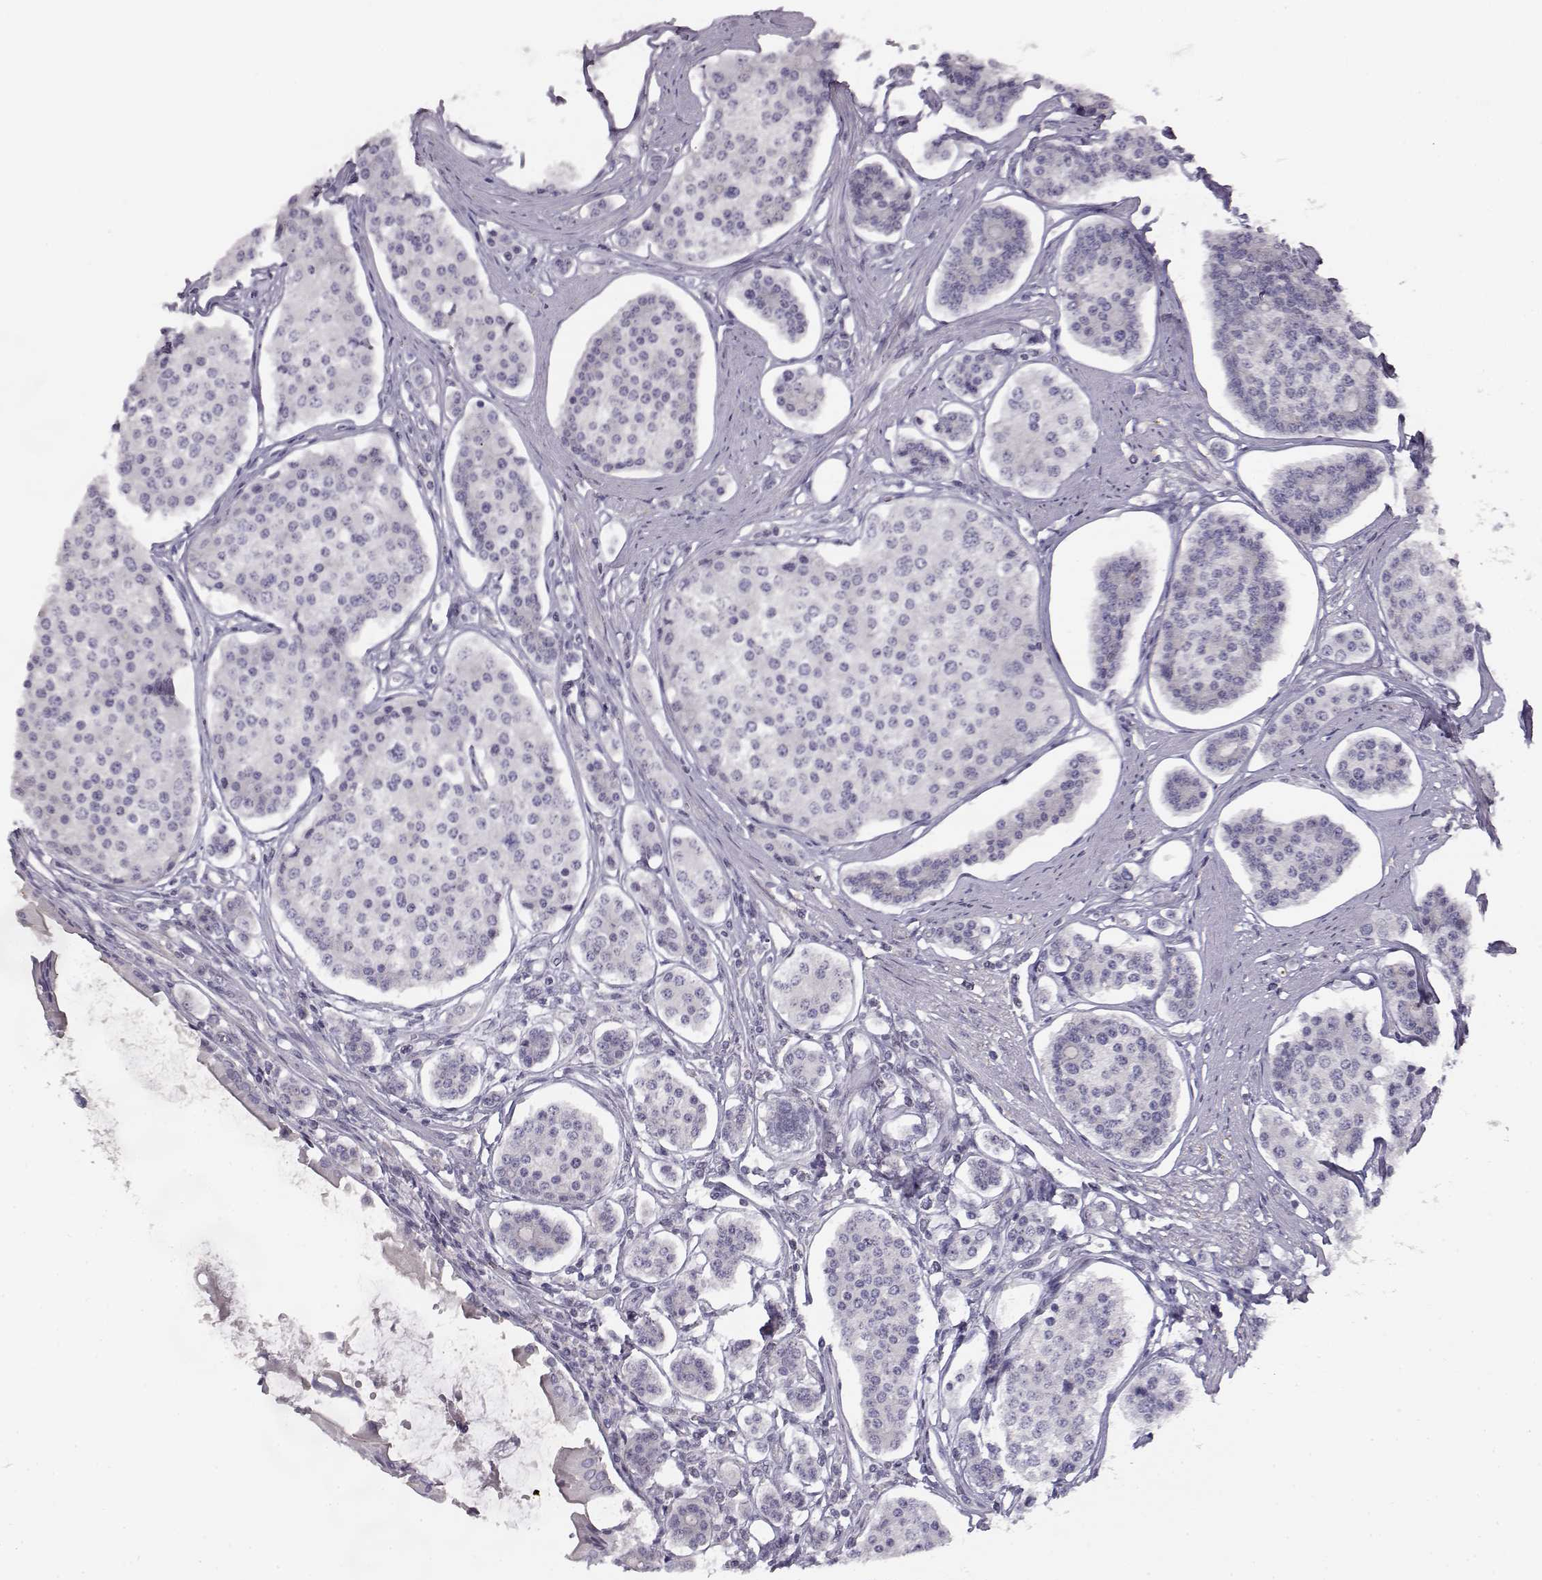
{"staining": {"intensity": "negative", "quantity": "none", "location": "none"}, "tissue": "carcinoid", "cell_type": "Tumor cells", "image_type": "cancer", "snomed": [{"axis": "morphology", "description": "Carcinoid, malignant, NOS"}, {"axis": "topography", "description": "Small intestine"}], "caption": "This is a histopathology image of immunohistochemistry staining of carcinoid, which shows no staining in tumor cells.", "gene": "MYCBPAP", "patient": {"sex": "female", "age": 65}}